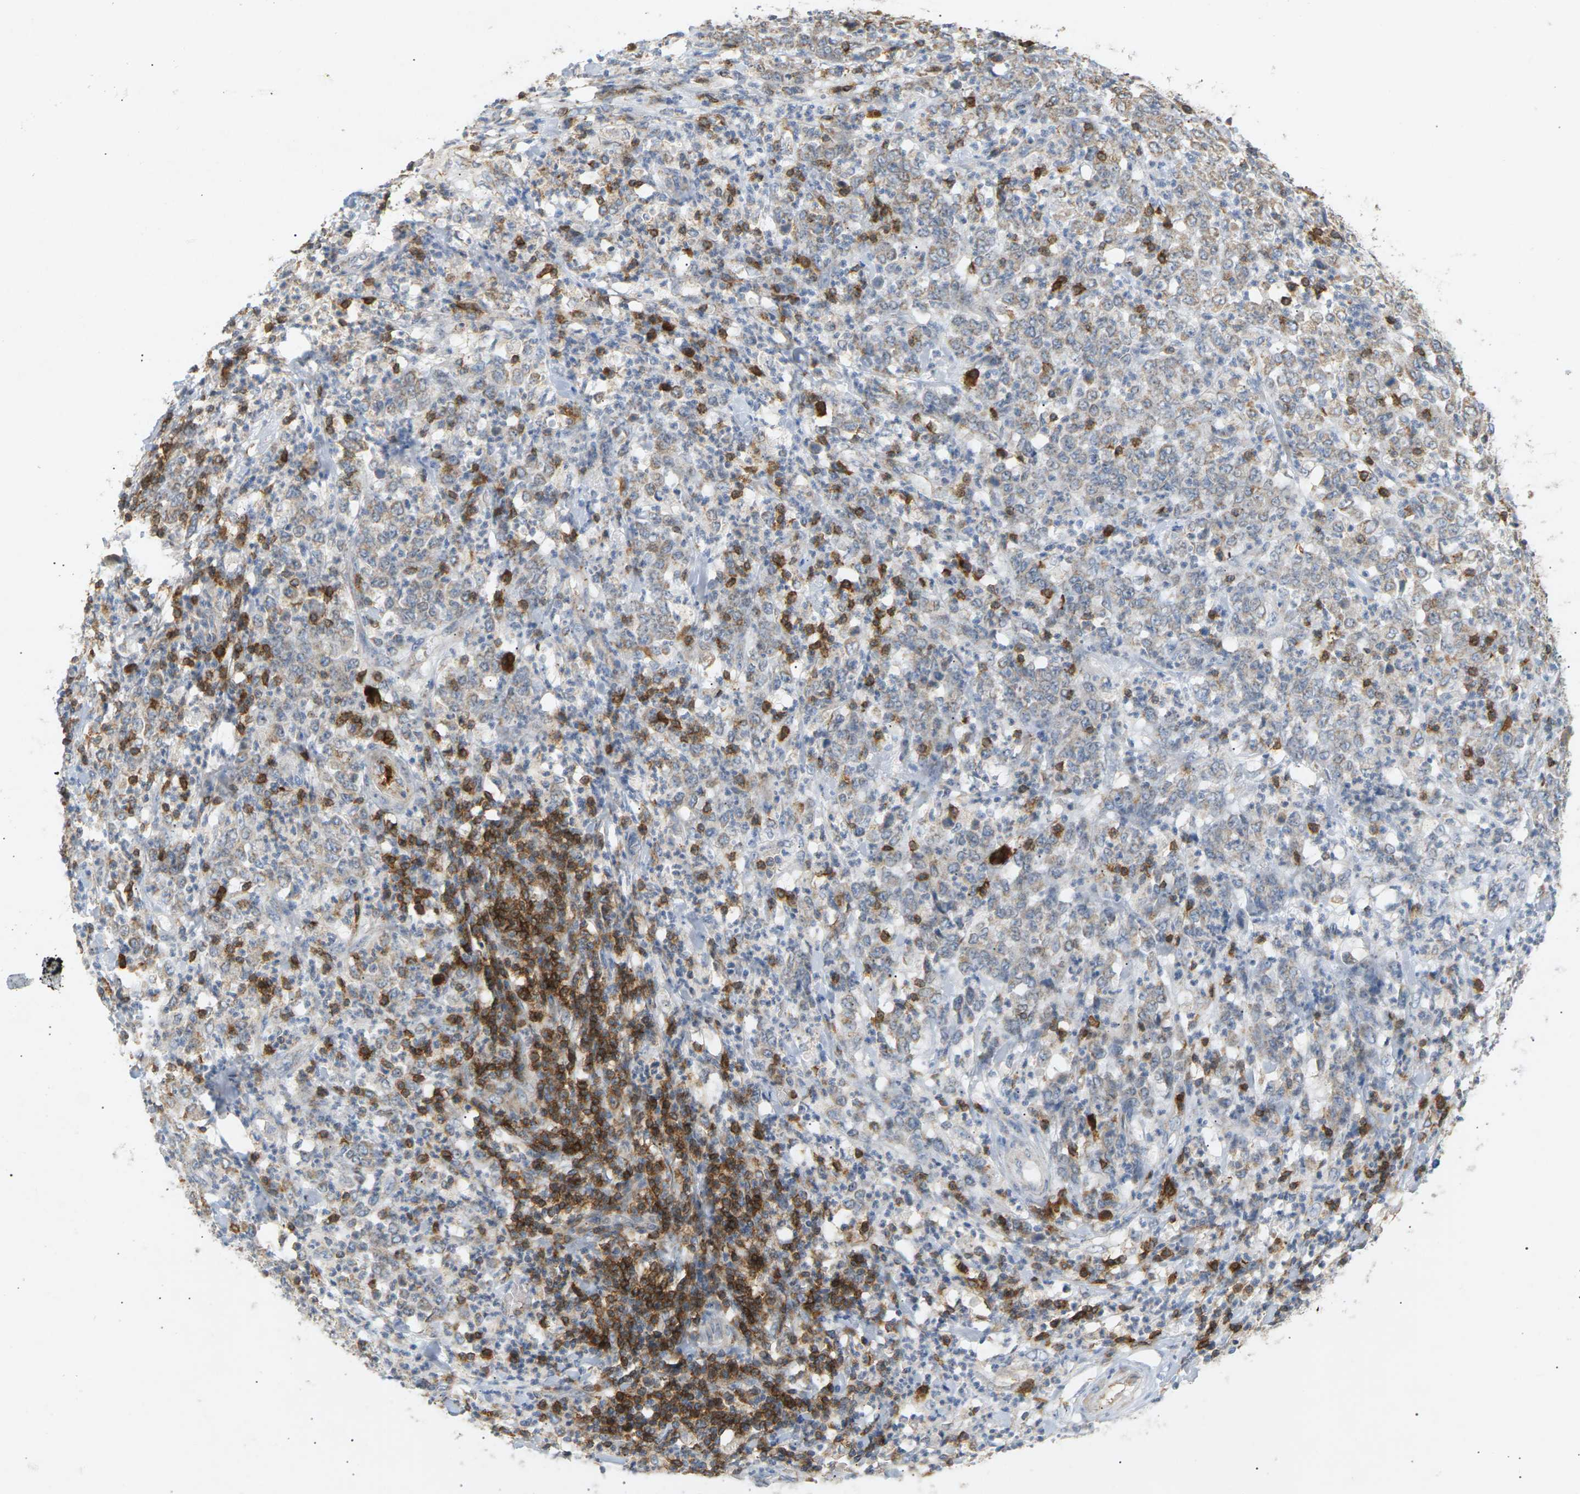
{"staining": {"intensity": "weak", "quantity": "25%-75%", "location": "cytoplasmic/membranous"}, "tissue": "stomach cancer", "cell_type": "Tumor cells", "image_type": "cancer", "snomed": [{"axis": "morphology", "description": "Adenocarcinoma, NOS"}, {"axis": "topography", "description": "Stomach, lower"}], "caption": "Brown immunohistochemical staining in stomach cancer (adenocarcinoma) shows weak cytoplasmic/membranous expression in about 25%-75% of tumor cells.", "gene": "LIME1", "patient": {"sex": "female", "age": 71}}